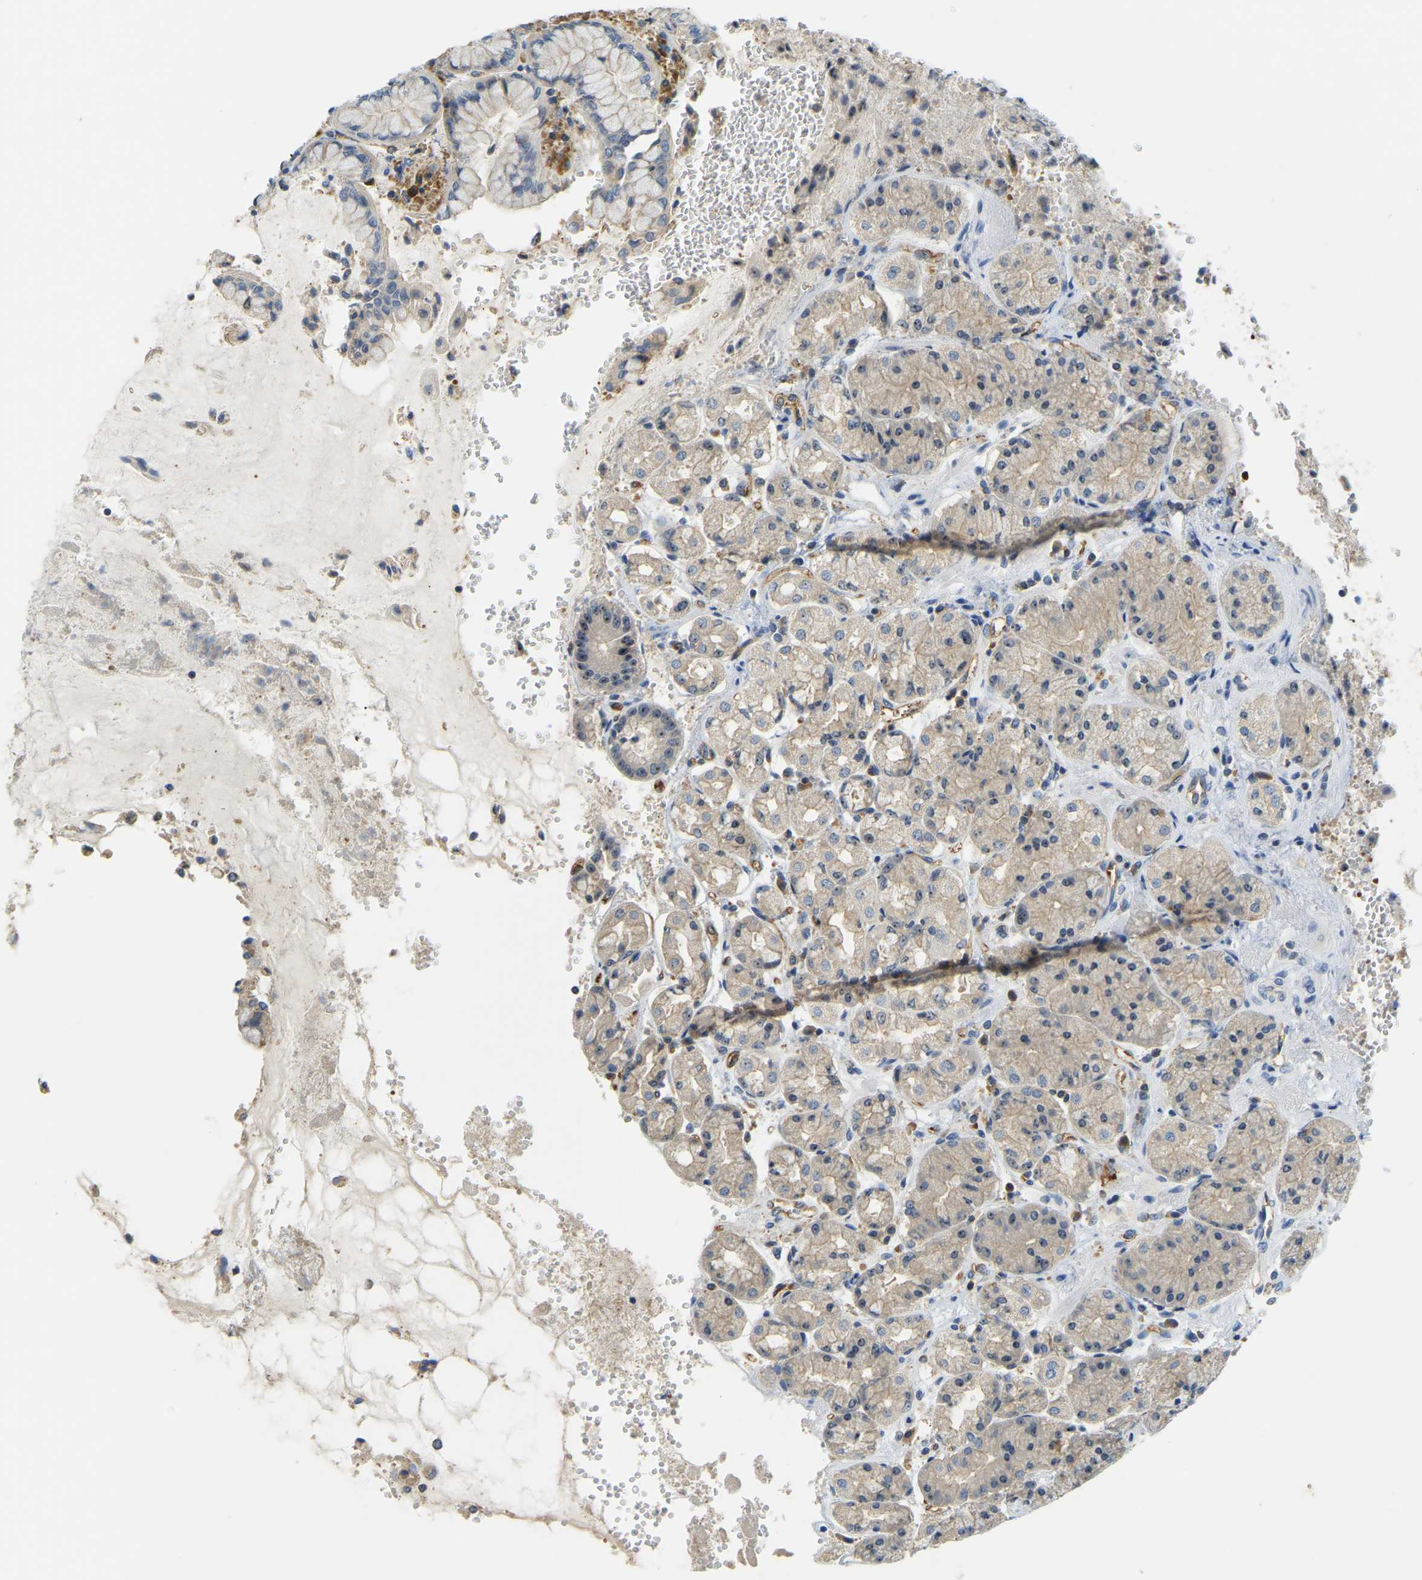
{"staining": {"intensity": "moderate", "quantity": "<25%", "location": "nuclear"}, "tissue": "stomach", "cell_type": "Glandular cells", "image_type": "normal", "snomed": [{"axis": "morphology", "description": "Normal tissue, NOS"}, {"axis": "topography", "description": "Stomach"}, {"axis": "topography", "description": "Stomach, lower"}], "caption": "Protein staining of benign stomach demonstrates moderate nuclear staining in approximately <25% of glandular cells. (Brightfield microscopy of DAB IHC at high magnification).", "gene": "RRP1", "patient": {"sex": "female", "age": 56}}